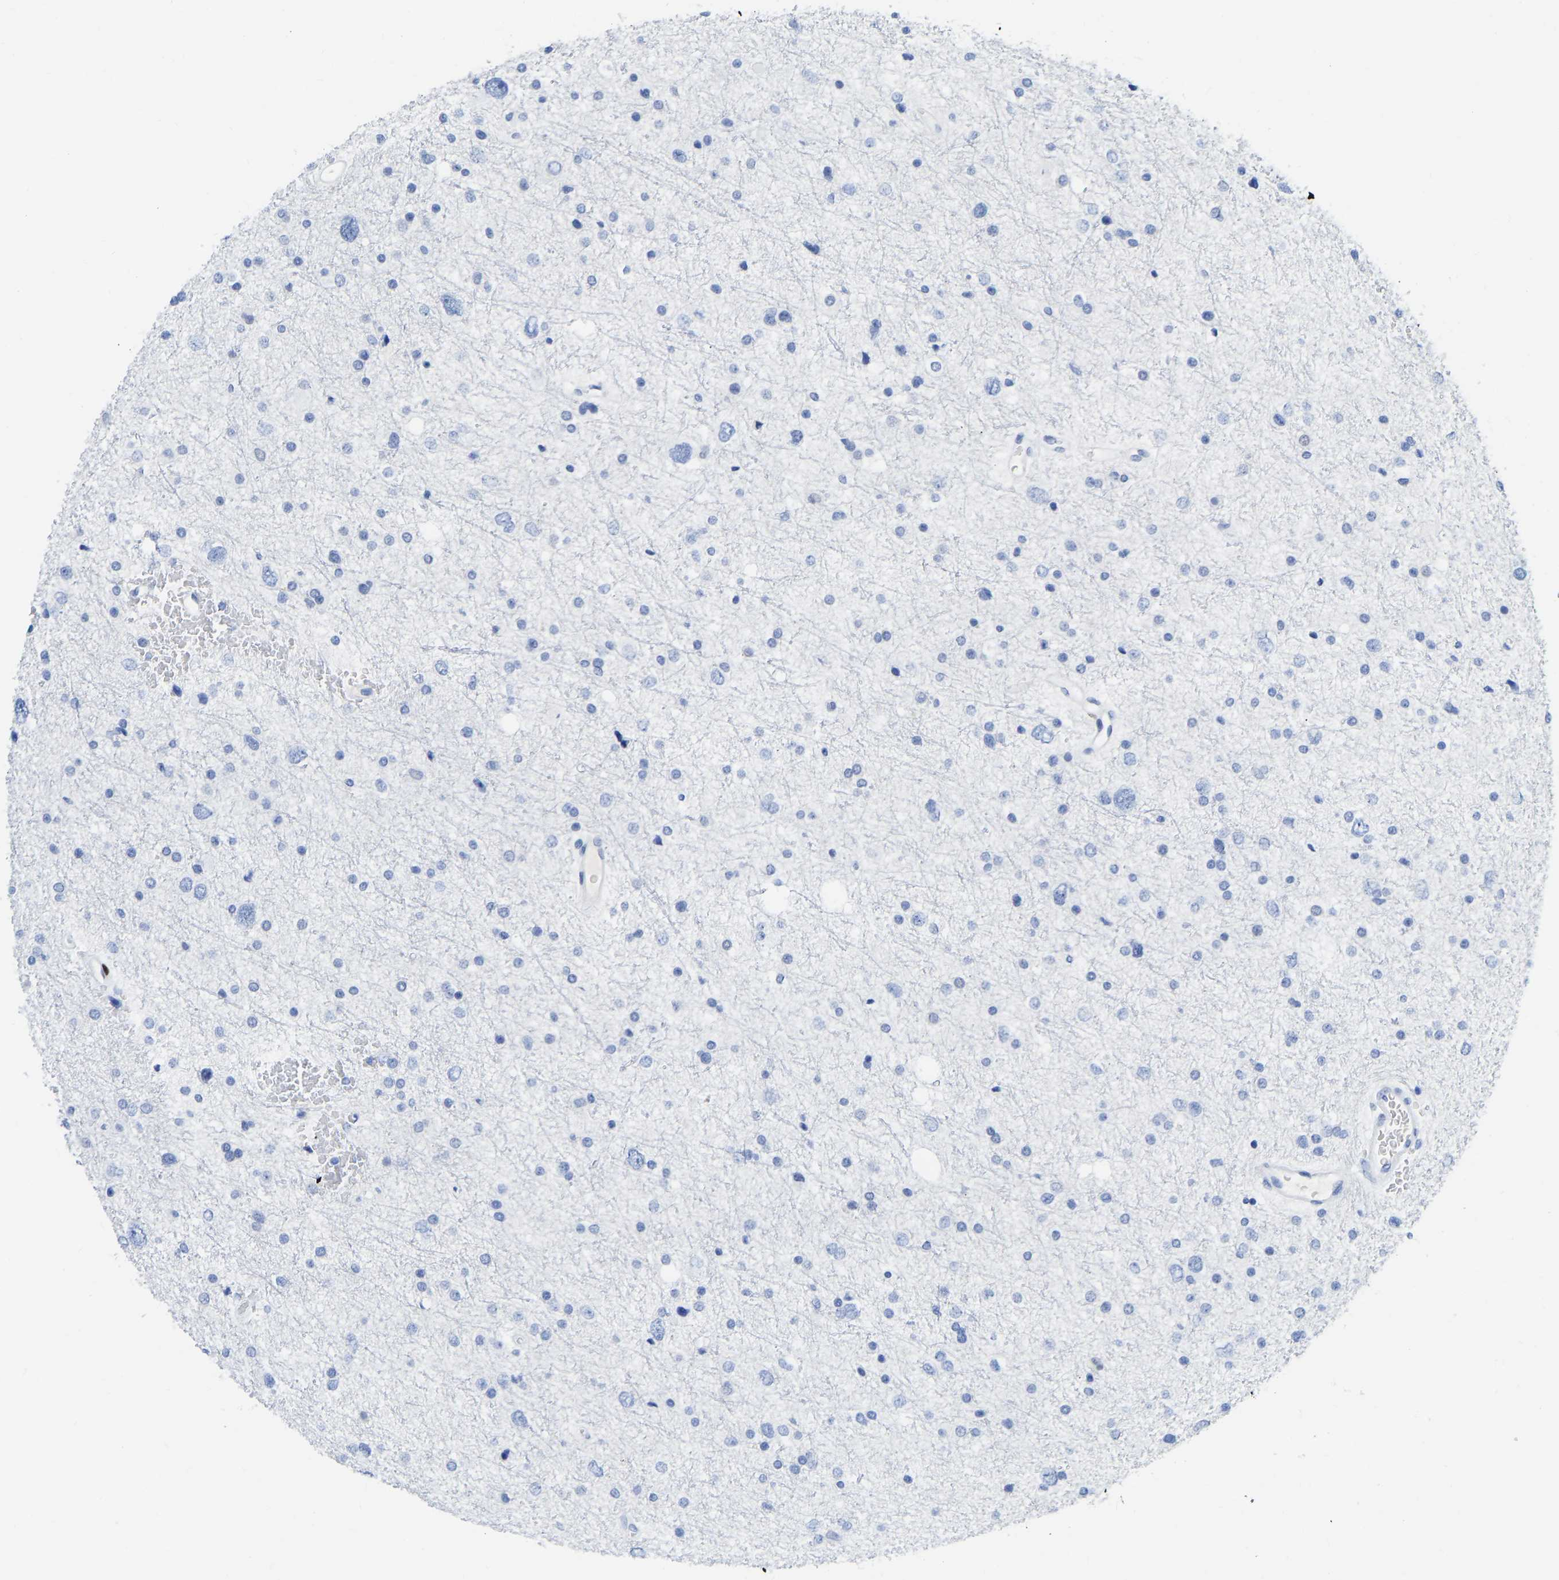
{"staining": {"intensity": "negative", "quantity": "none", "location": "none"}, "tissue": "glioma", "cell_type": "Tumor cells", "image_type": "cancer", "snomed": [{"axis": "morphology", "description": "Glioma, malignant, Low grade"}, {"axis": "topography", "description": "Brain"}], "caption": "Tumor cells show no significant protein staining in glioma.", "gene": "TCF7", "patient": {"sex": "female", "age": 37}}